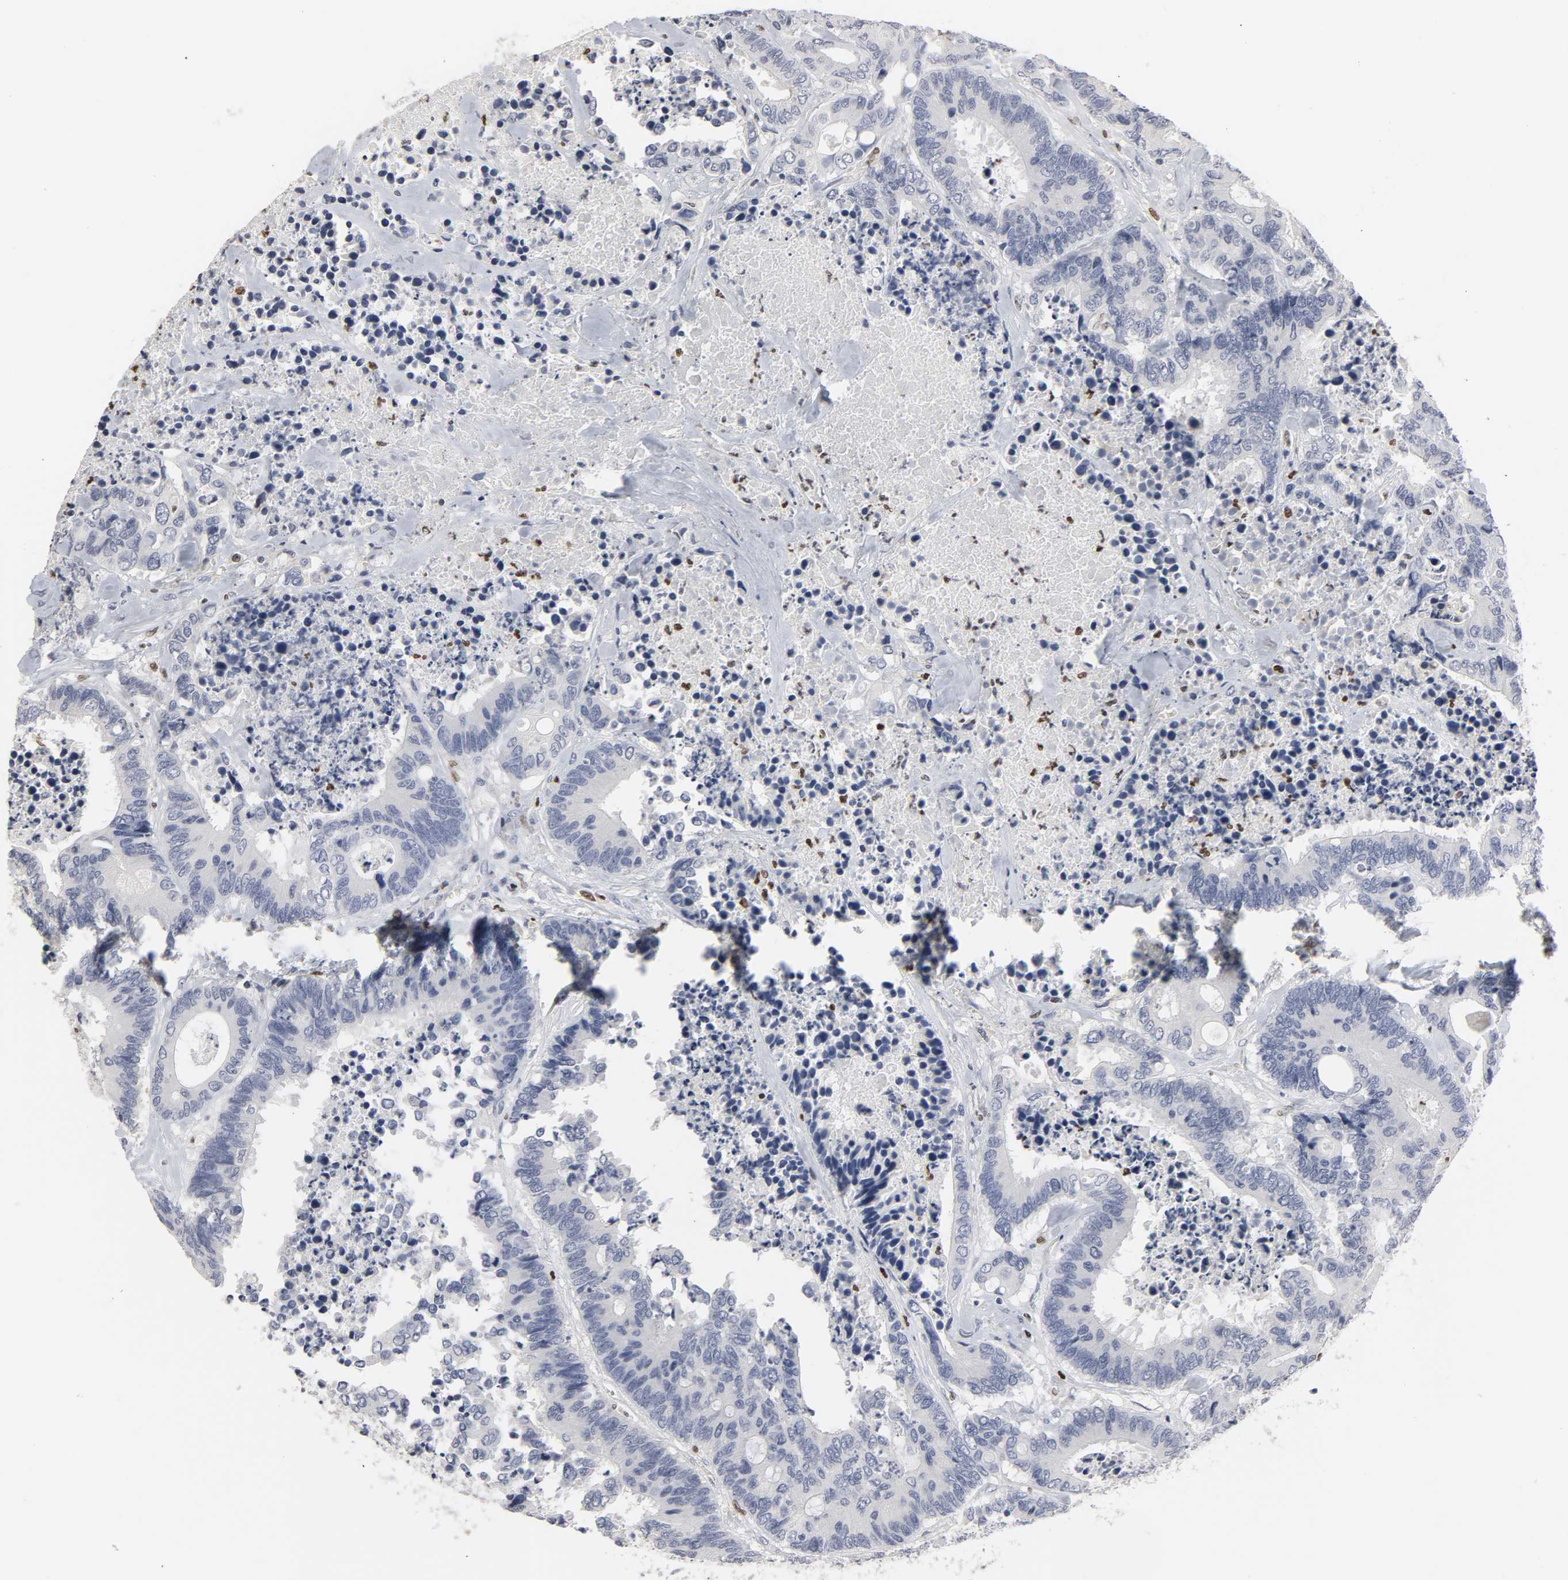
{"staining": {"intensity": "negative", "quantity": "none", "location": "none"}, "tissue": "colorectal cancer", "cell_type": "Tumor cells", "image_type": "cancer", "snomed": [{"axis": "morphology", "description": "Adenocarcinoma, NOS"}, {"axis": "topography", "description": "Rectum"}], "caption": "A high-resolution photomicrograph shows IHC staining of colorectal adenocarcinoma, which displays no significant expression in tumor cells.", "gene": "SPI1", "patient": {"sex": "male", "age": 55}}